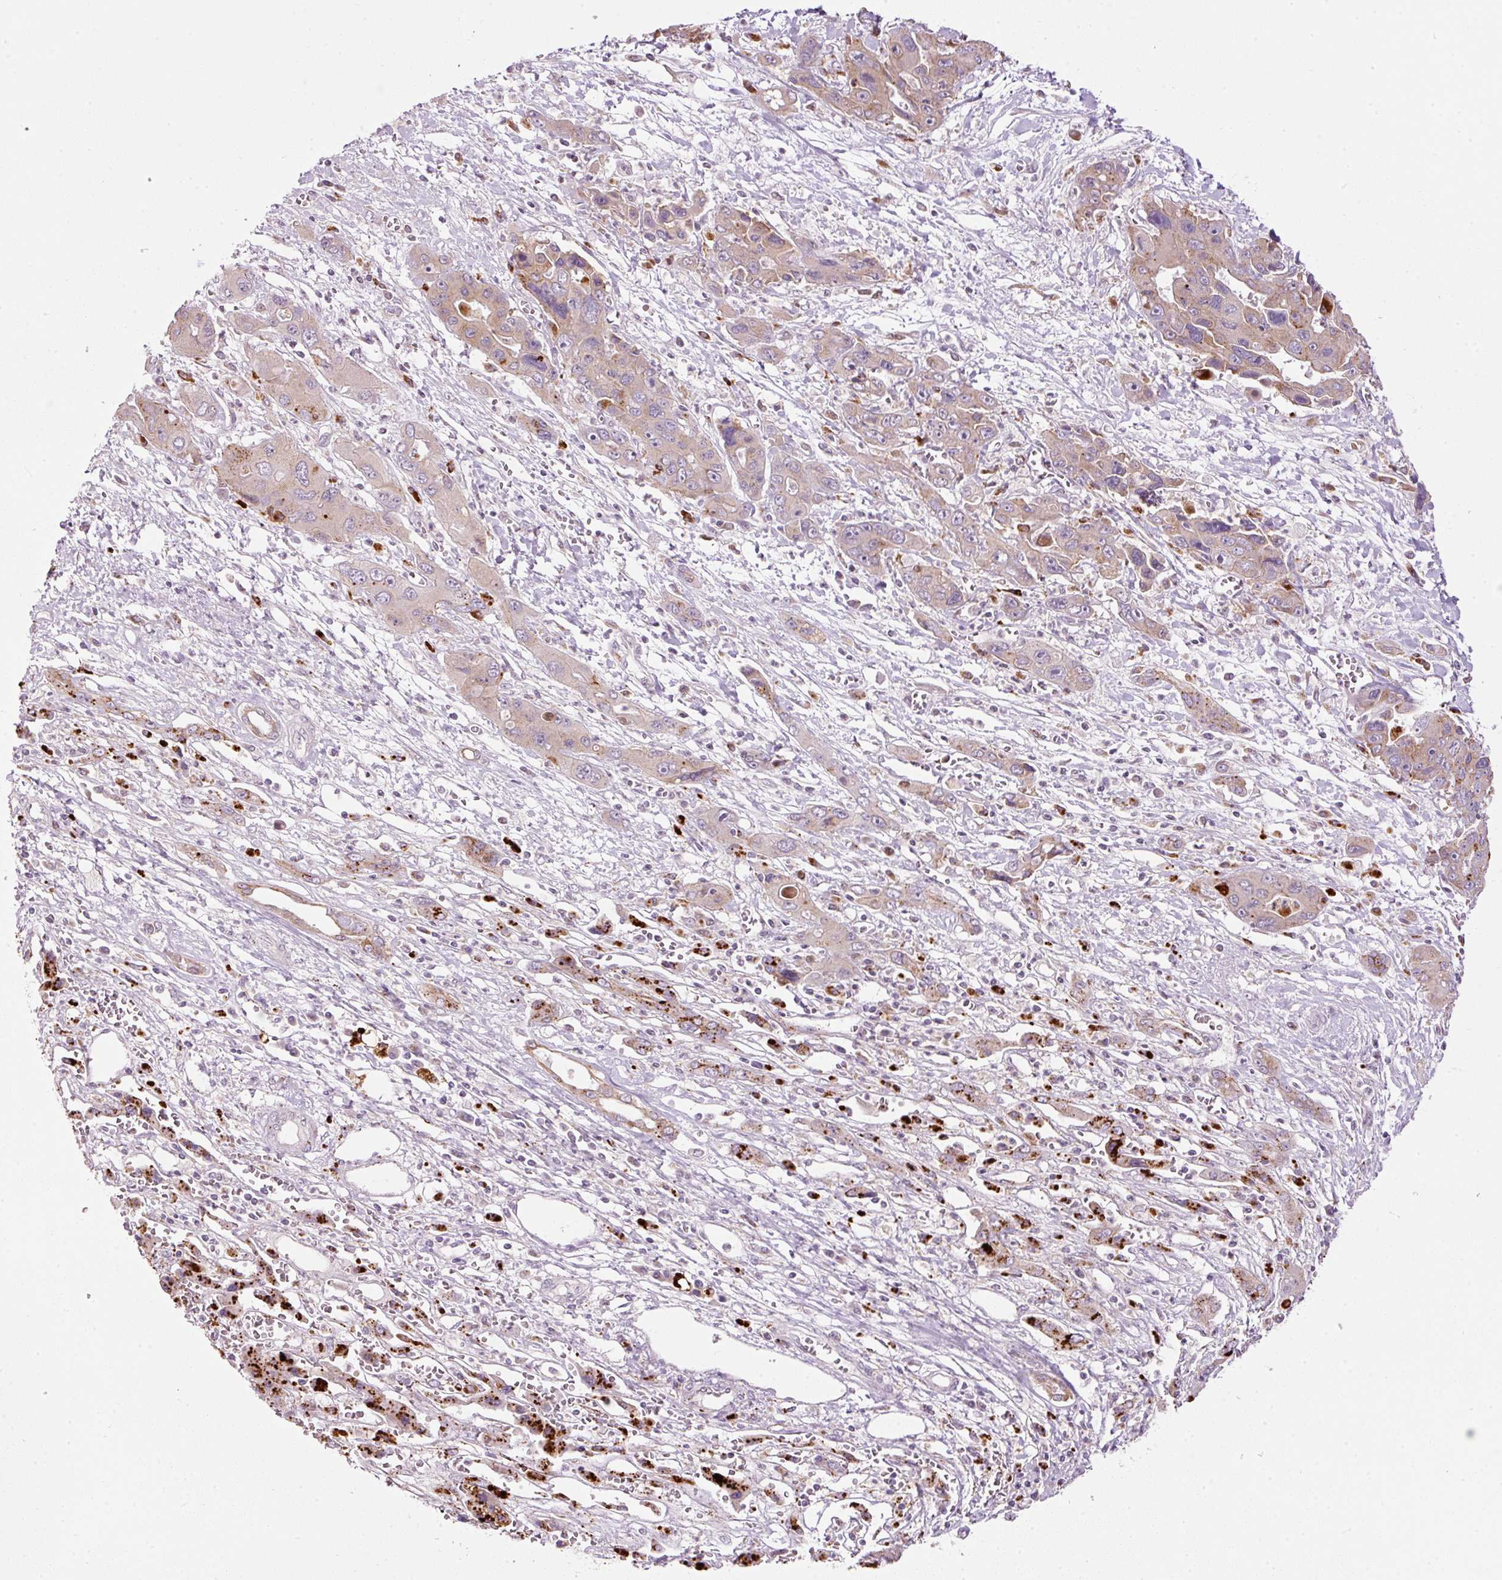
{"staining": {"intensity": "moderate", "quantity": "25%-75%", "location": "cytoplasmic/membranous"}, "tissue": "liver cancer", "cell_type": "Tumor cells", "image_type": "cancer", "snomed": [{"axis": "morphology", "description": "Cholangiocarcinoma"}, {"axis": "topography", "description": "Liver"}], "caption": "Protein expression analysis of liver cancer demonstrates moderate cytoplasmic/membranous expression in approximately 25%-75% of tumor cells.", "gene": "ZNF639", "patient": {"sex": "male", "age": 67}}